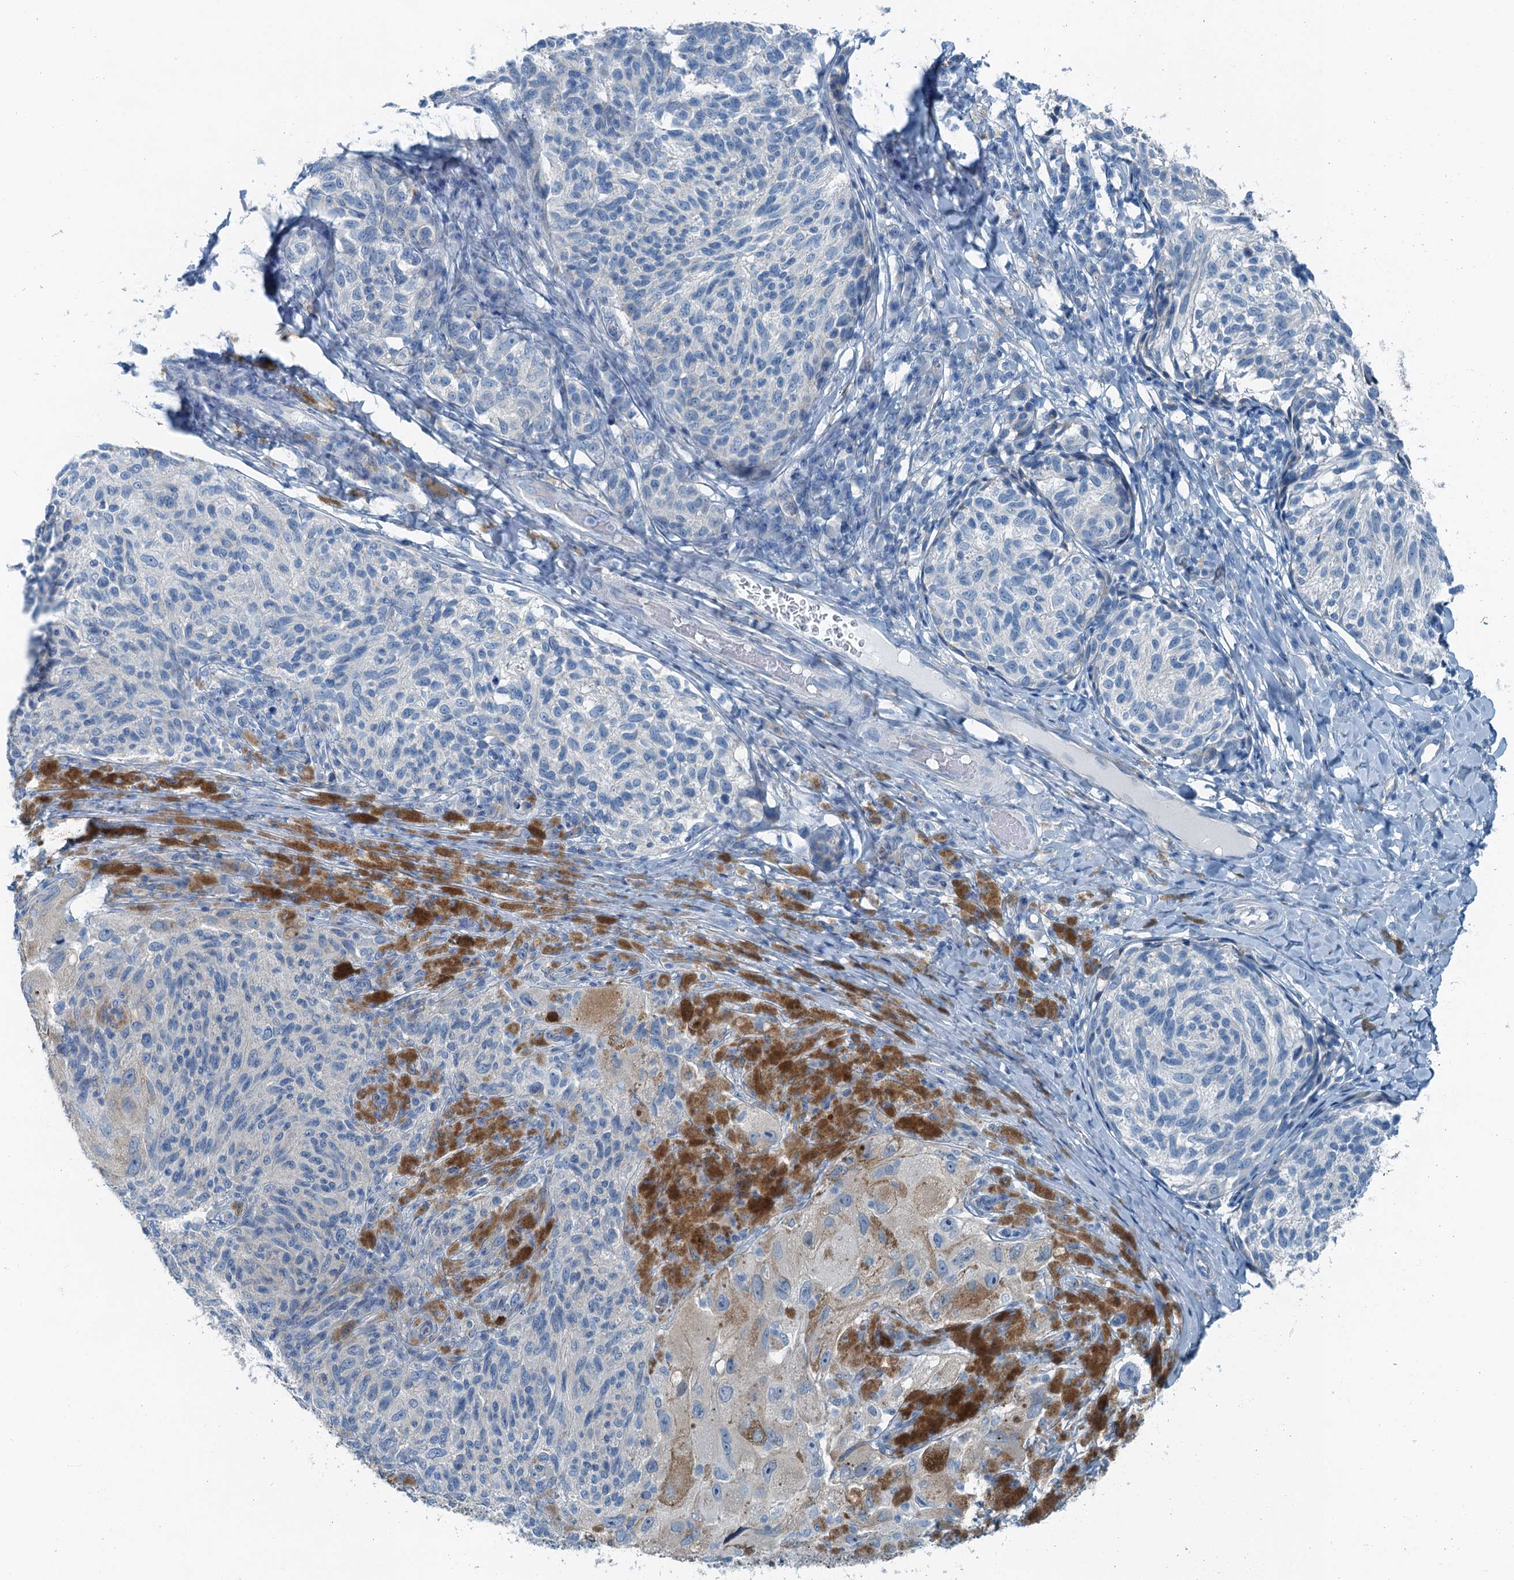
{"staining": {"intensity": "negative", "quantity": "none", "location": "none"}, "tissue": "melanoma", "cell_type": "Tumor cells", "image_type": "cancer", "snomed": [{"axis": "morphology", "description": "Malignant melanoma, NOS"}, {"axis": "topography", "description": "Skin"}], "caption": "A micrograph of human malignant melanoma is negative for staining in tumor cells.", "gene": "TMOD2", "patient": {"sex": "female", "age": 73}}